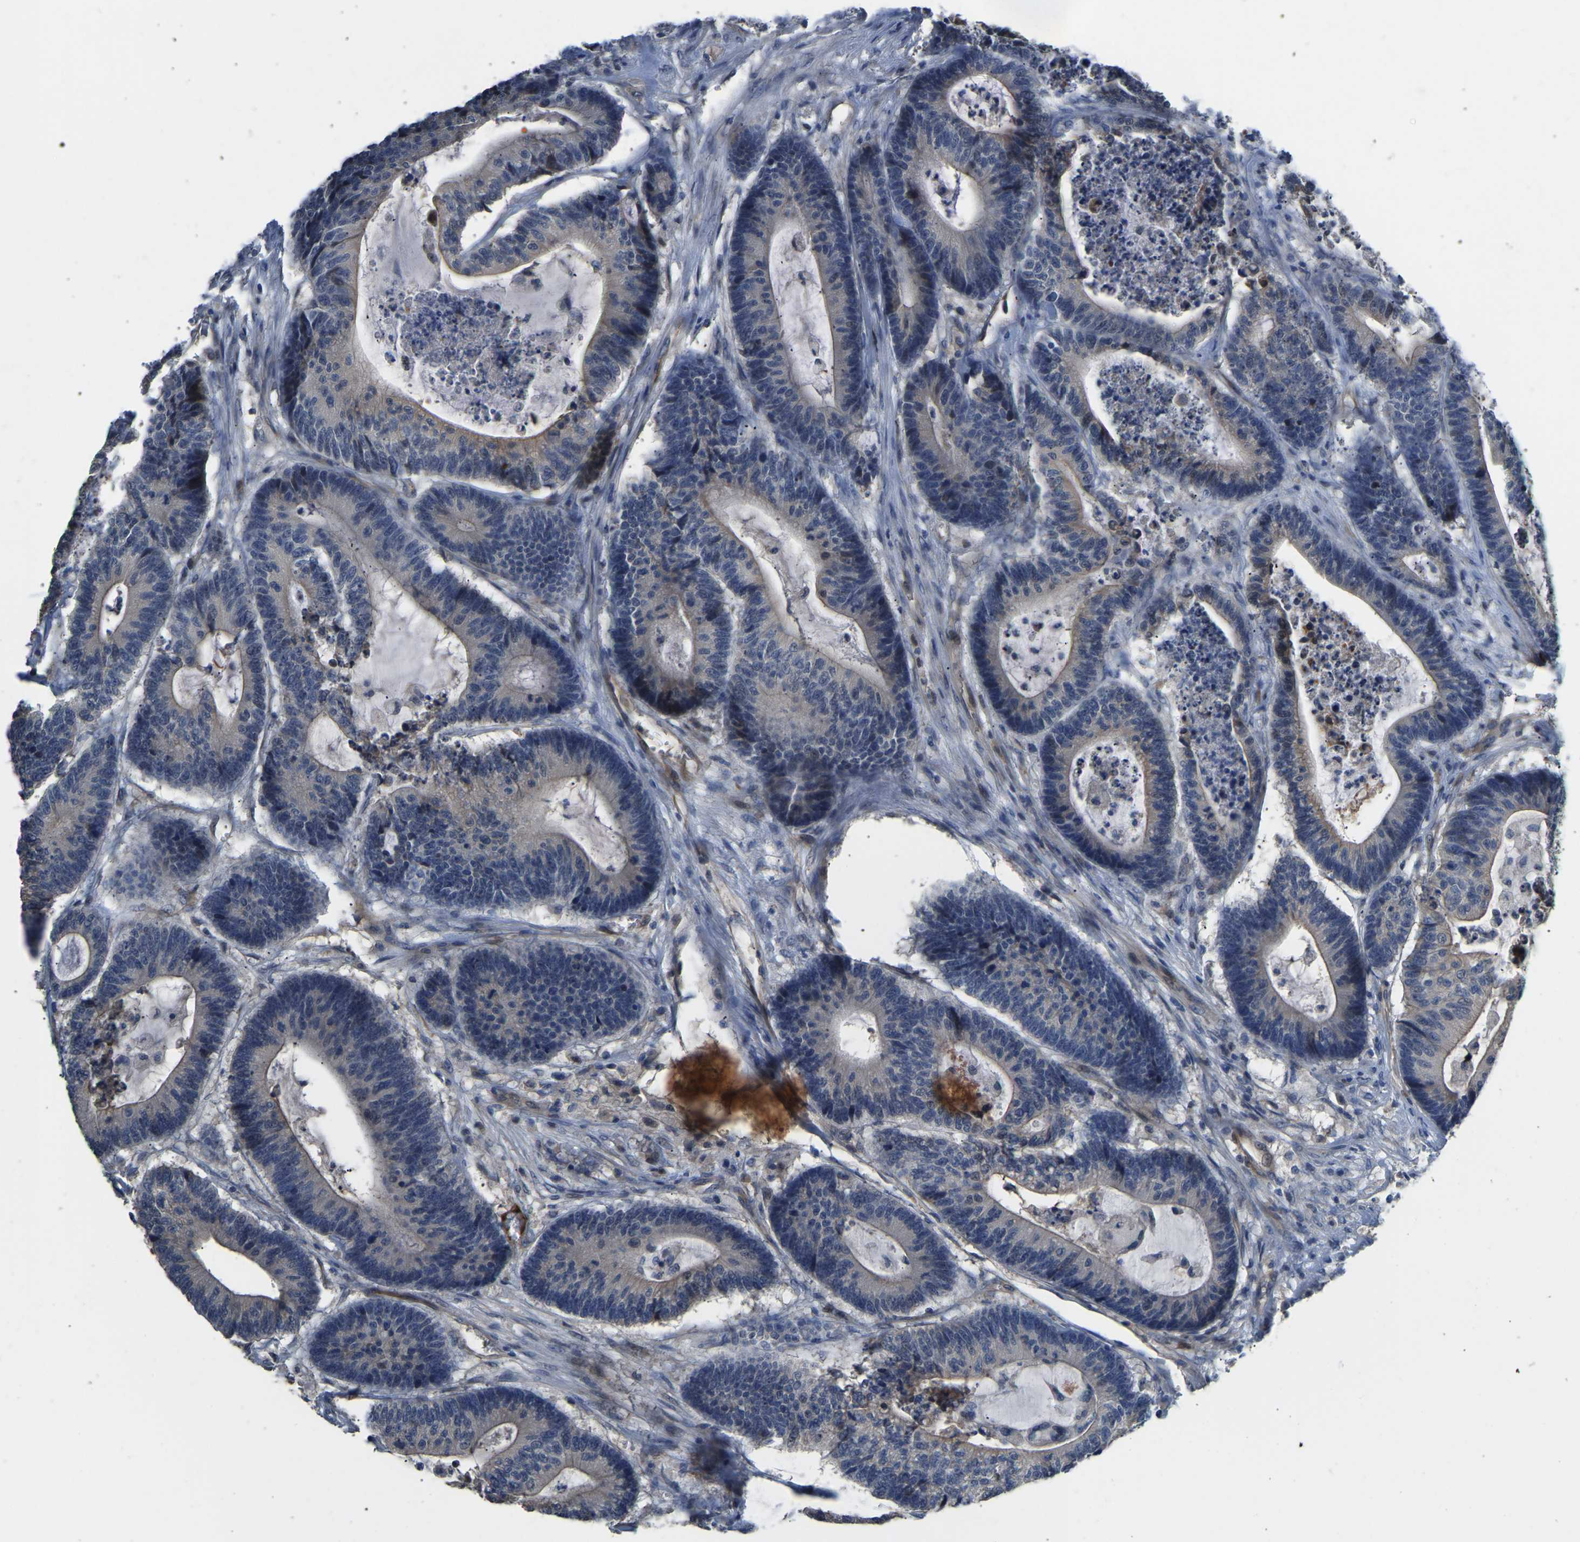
{"staining": {"intensity": "negative", "quantity": "none", "location": "none"}, "tissue": "colorectal cancer", "cell_type": "Tumor cells", "image_type": "cancer", "snomed": [{"axis": "morphology", "description": "Adenocarcinoma, NOS"}, {"axis": "topography", "description": "Colon"}], "caption": "A micrograph of colorectal cancer stained for a protein displays no brown staining in tumor cells. (DAB immunohistochemistry visualized using brightfield microscopy, high magnification).", "gene": "HIGD2B", "patient": {"sex": "female", "age": 84}}